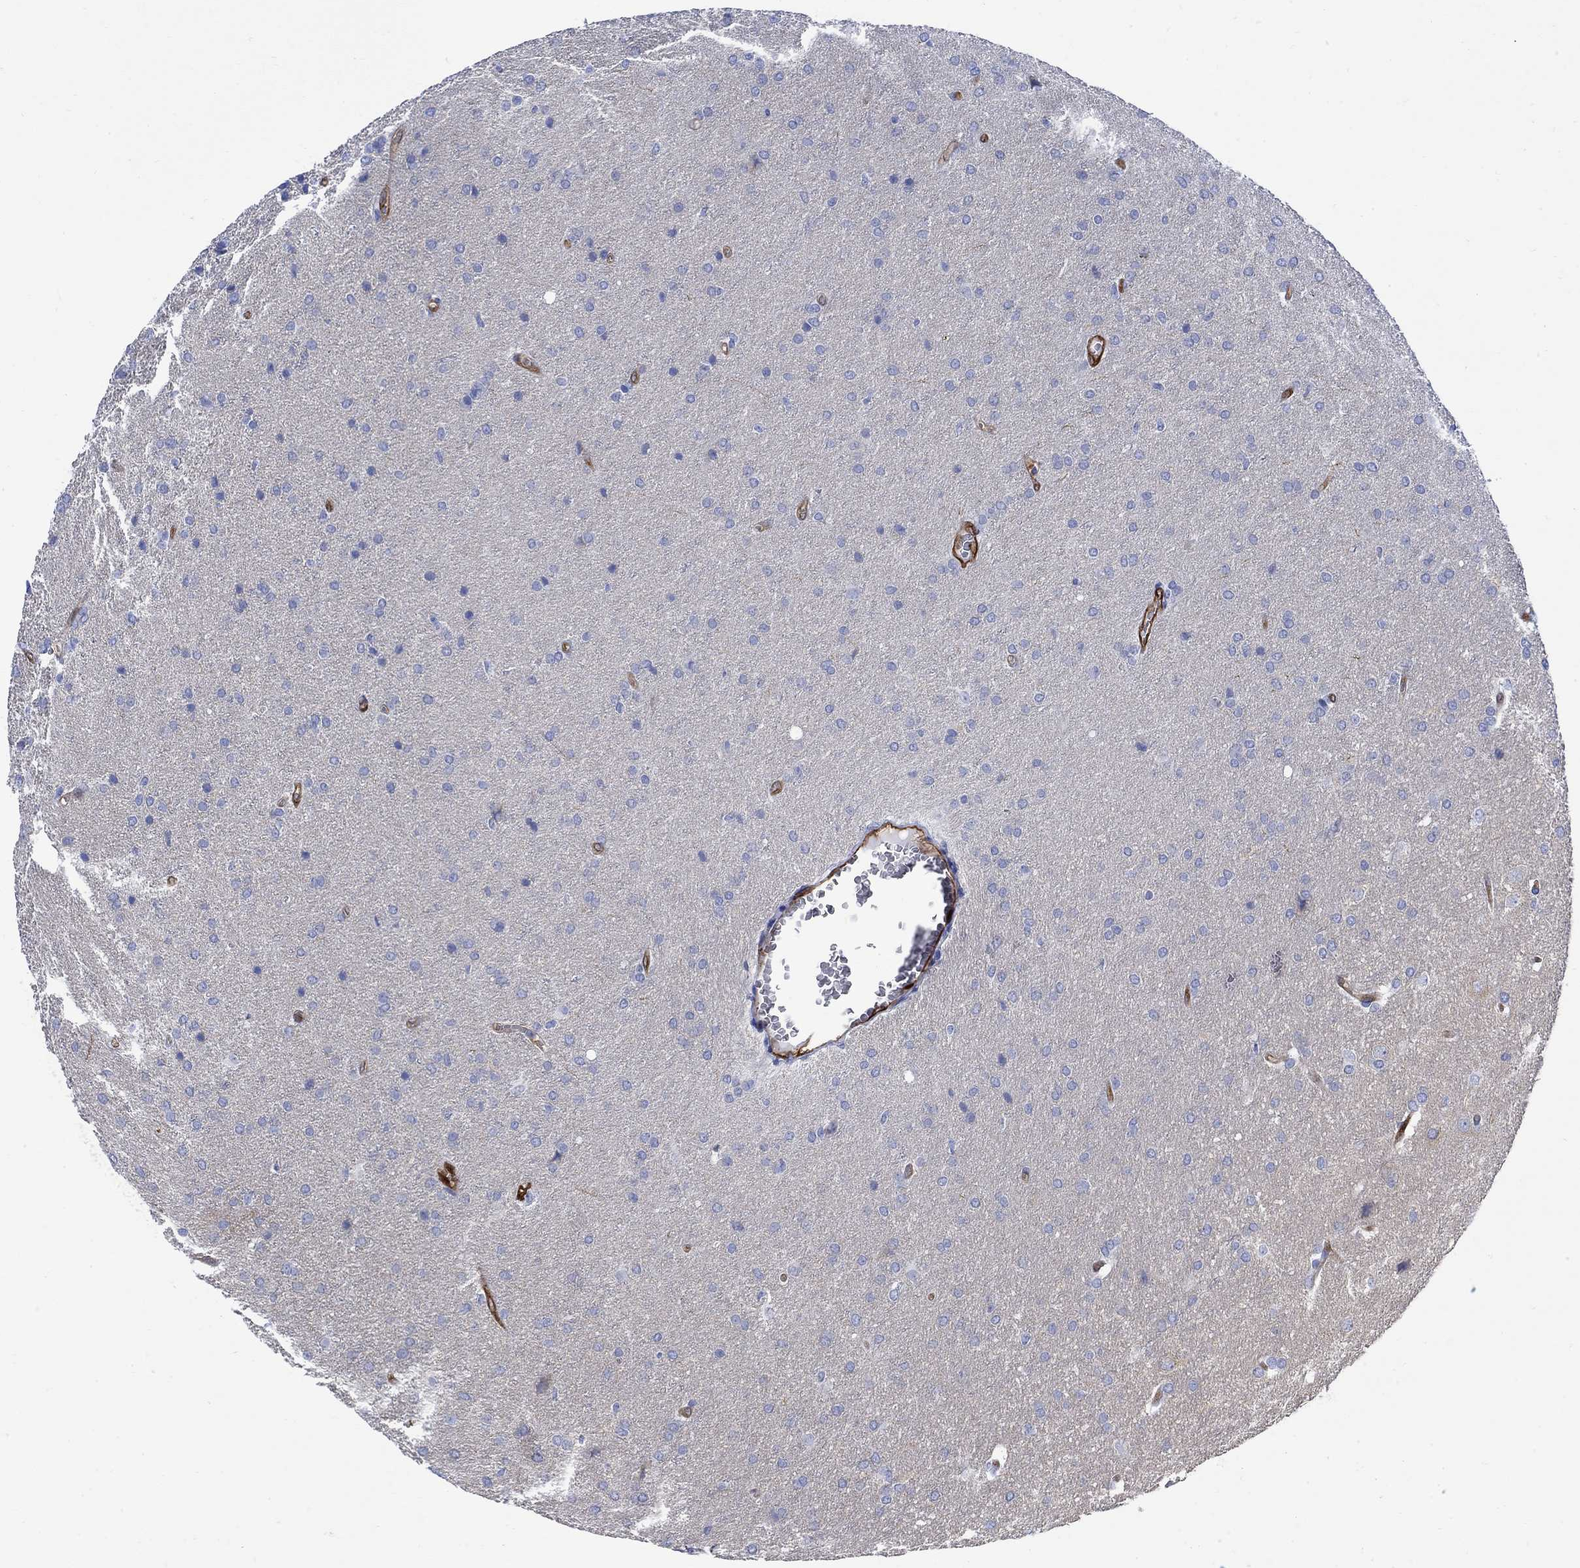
{"staining": {"intensity": "negative", "quantity": "none", "location": "none"}, "tissue": "glioma", "cell_type": "Tumor cells", "image_type": "cancer", "snomed": [{"axis": "morphology", "description": "Glioma, malignant, Low grade"}, {"axis": "topography", "description": "Brain"}], "caption": "This micrograph is of malignant glioma (low-grade) stained with IHC to label a protein in brown with the nuclei are counter-stained blue. There is no expression in tumor cells.", "gene": "TGM2", "patient": {"sex": "female", "age": 32}}